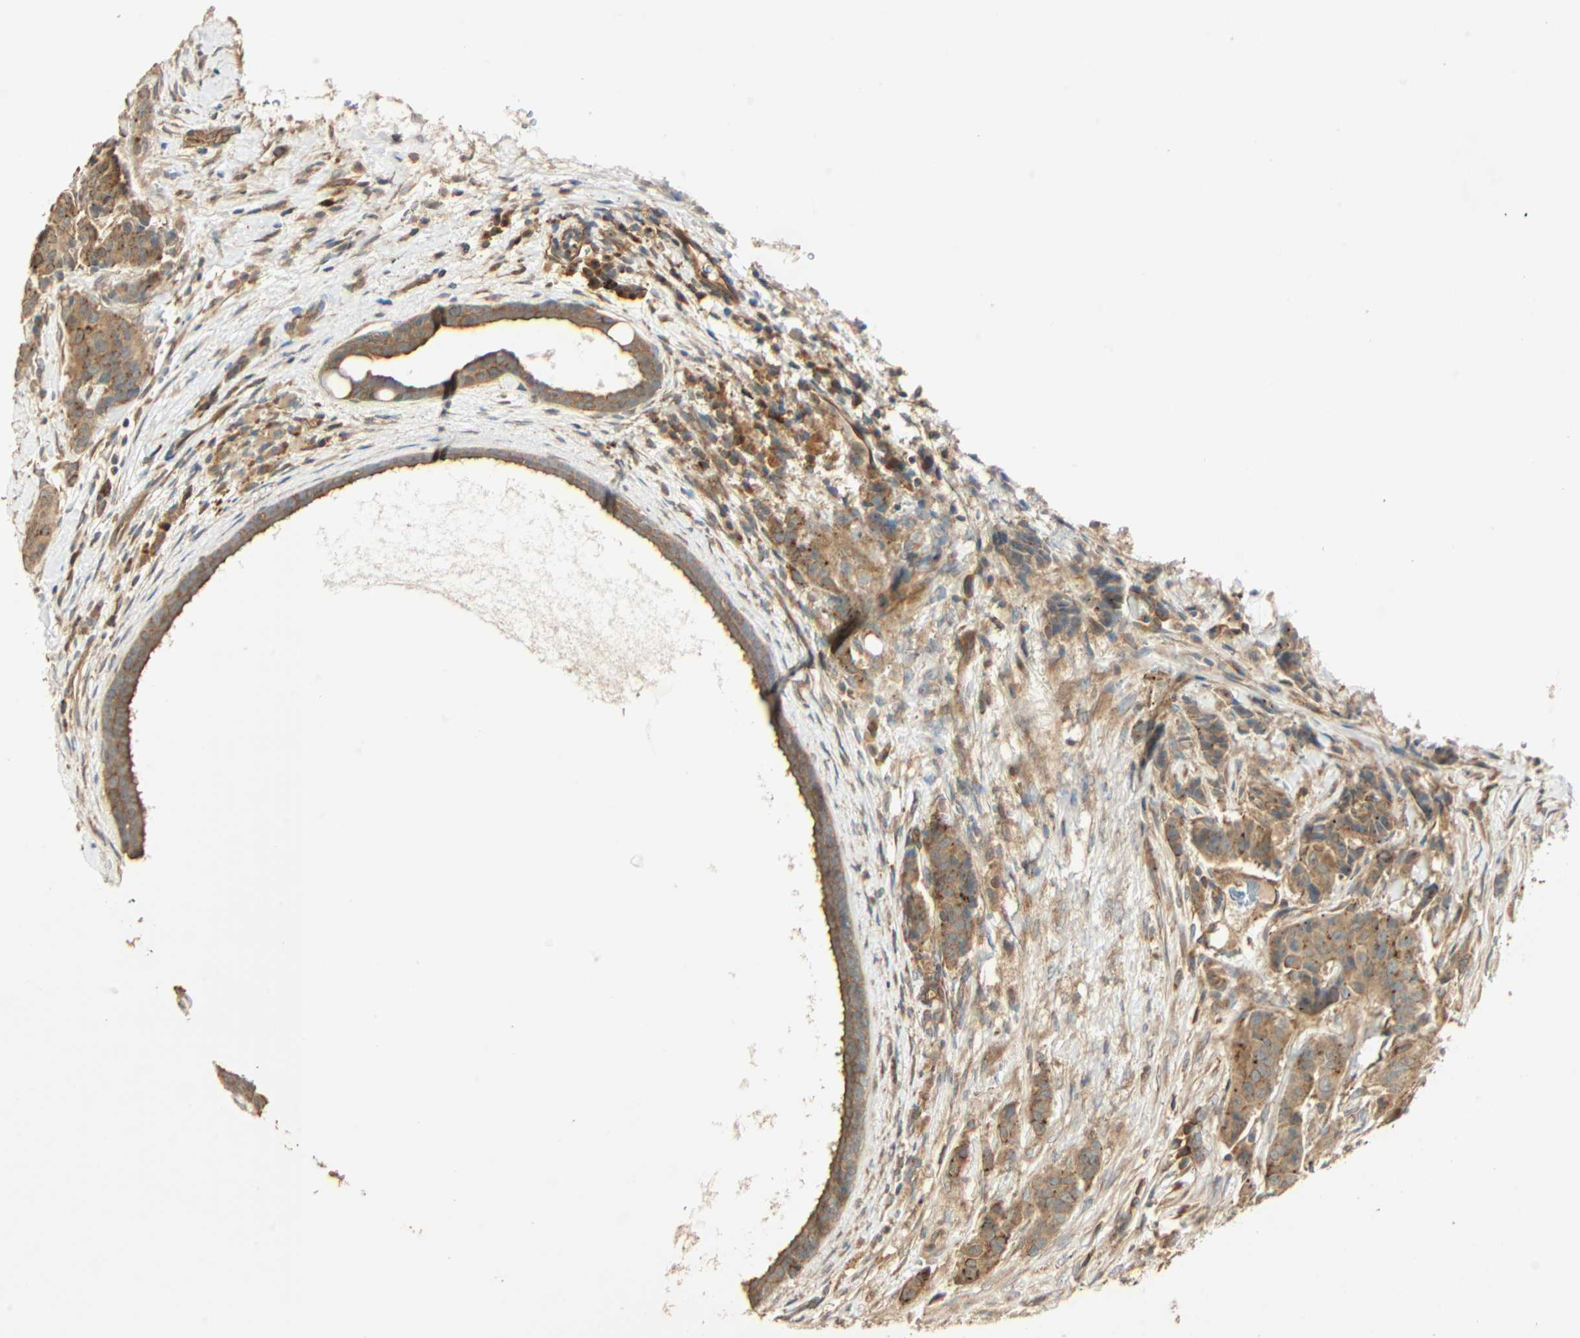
{"staining": {"intensity": "moderate", "quantity": ">75%", "location": "cytoplasmic/membranous"}, "tissue": "breast cancer", "cell_type": "Tumor cells", "image_type": "cancer", "snomed": [{"axis": "morphology", "description": "Duct carcinoma"}, {"axis": "topography", "description": "Breast"}], "caption": "Brown immunohistochemical staining in human breast cancer (invasive ductal carcinoma) reveals moderate cytoplasmic/membranous positivity in about >75% of tumor cells.", "gene": "GALK1", "patient": {"sex": "female", "age": 40}}